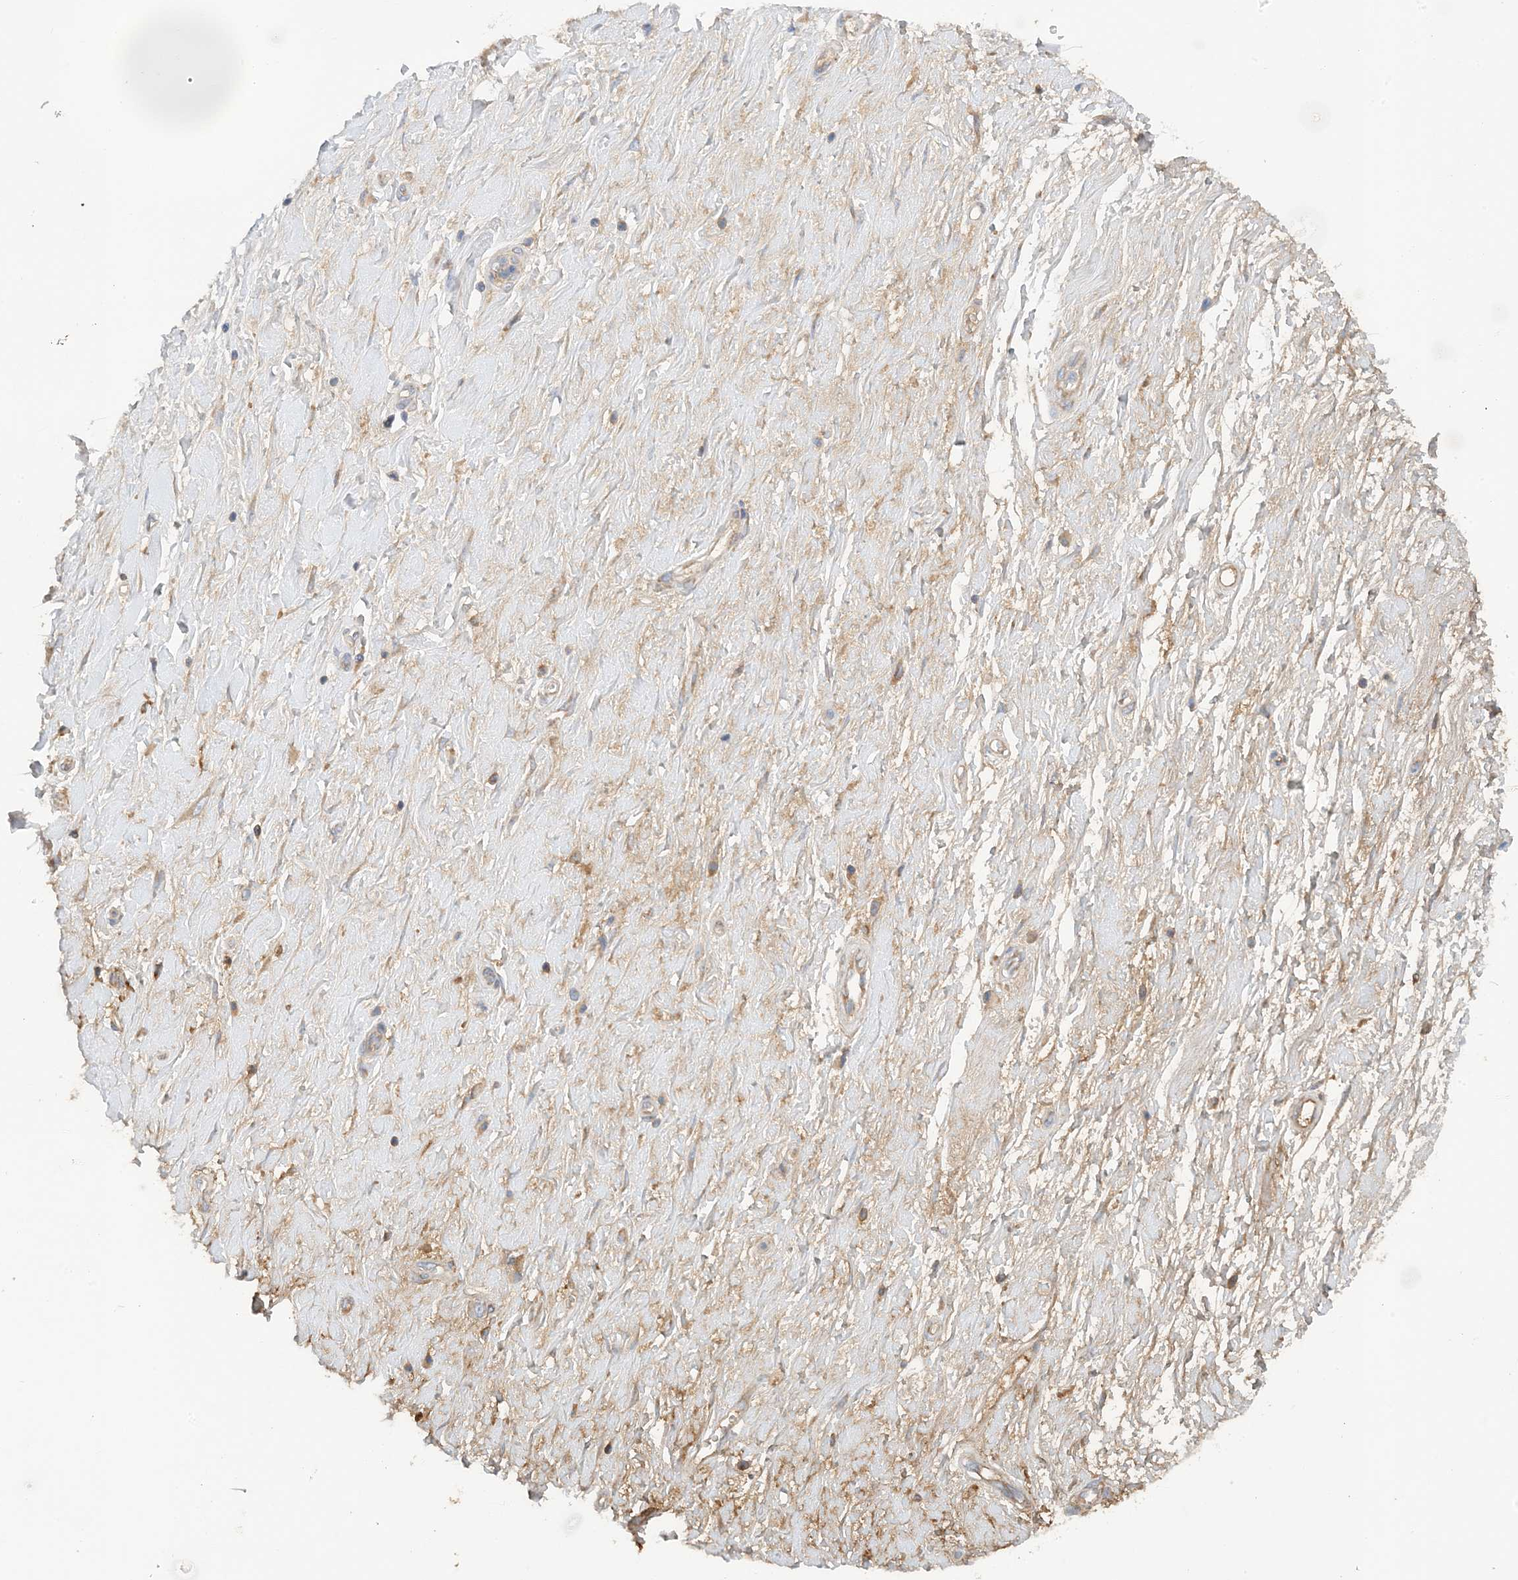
{"staining": {"intensity": "negative", "quantity": "none", "location": "none"}, "tissue": "soft tissue", "cell_type": "Chondrocytes", "image_type": "normal", "snomed": [{"axis": "morphology", "description": "Normal tissue, NOS"}, {"axis": "morphology", "description": "Adenocarcinoma, NOS"}, {"axis": "topography", "description": "Pancreas"}, {"axis": "topography", "description": "Peripheral nerve tissue"}], "caption": "Soft tissue stained for a protein using immunohistochemistry shows no positivity chondrocytes.", "gene": "SLC5A11", "patient": {"sex": "male", "age": 59}}